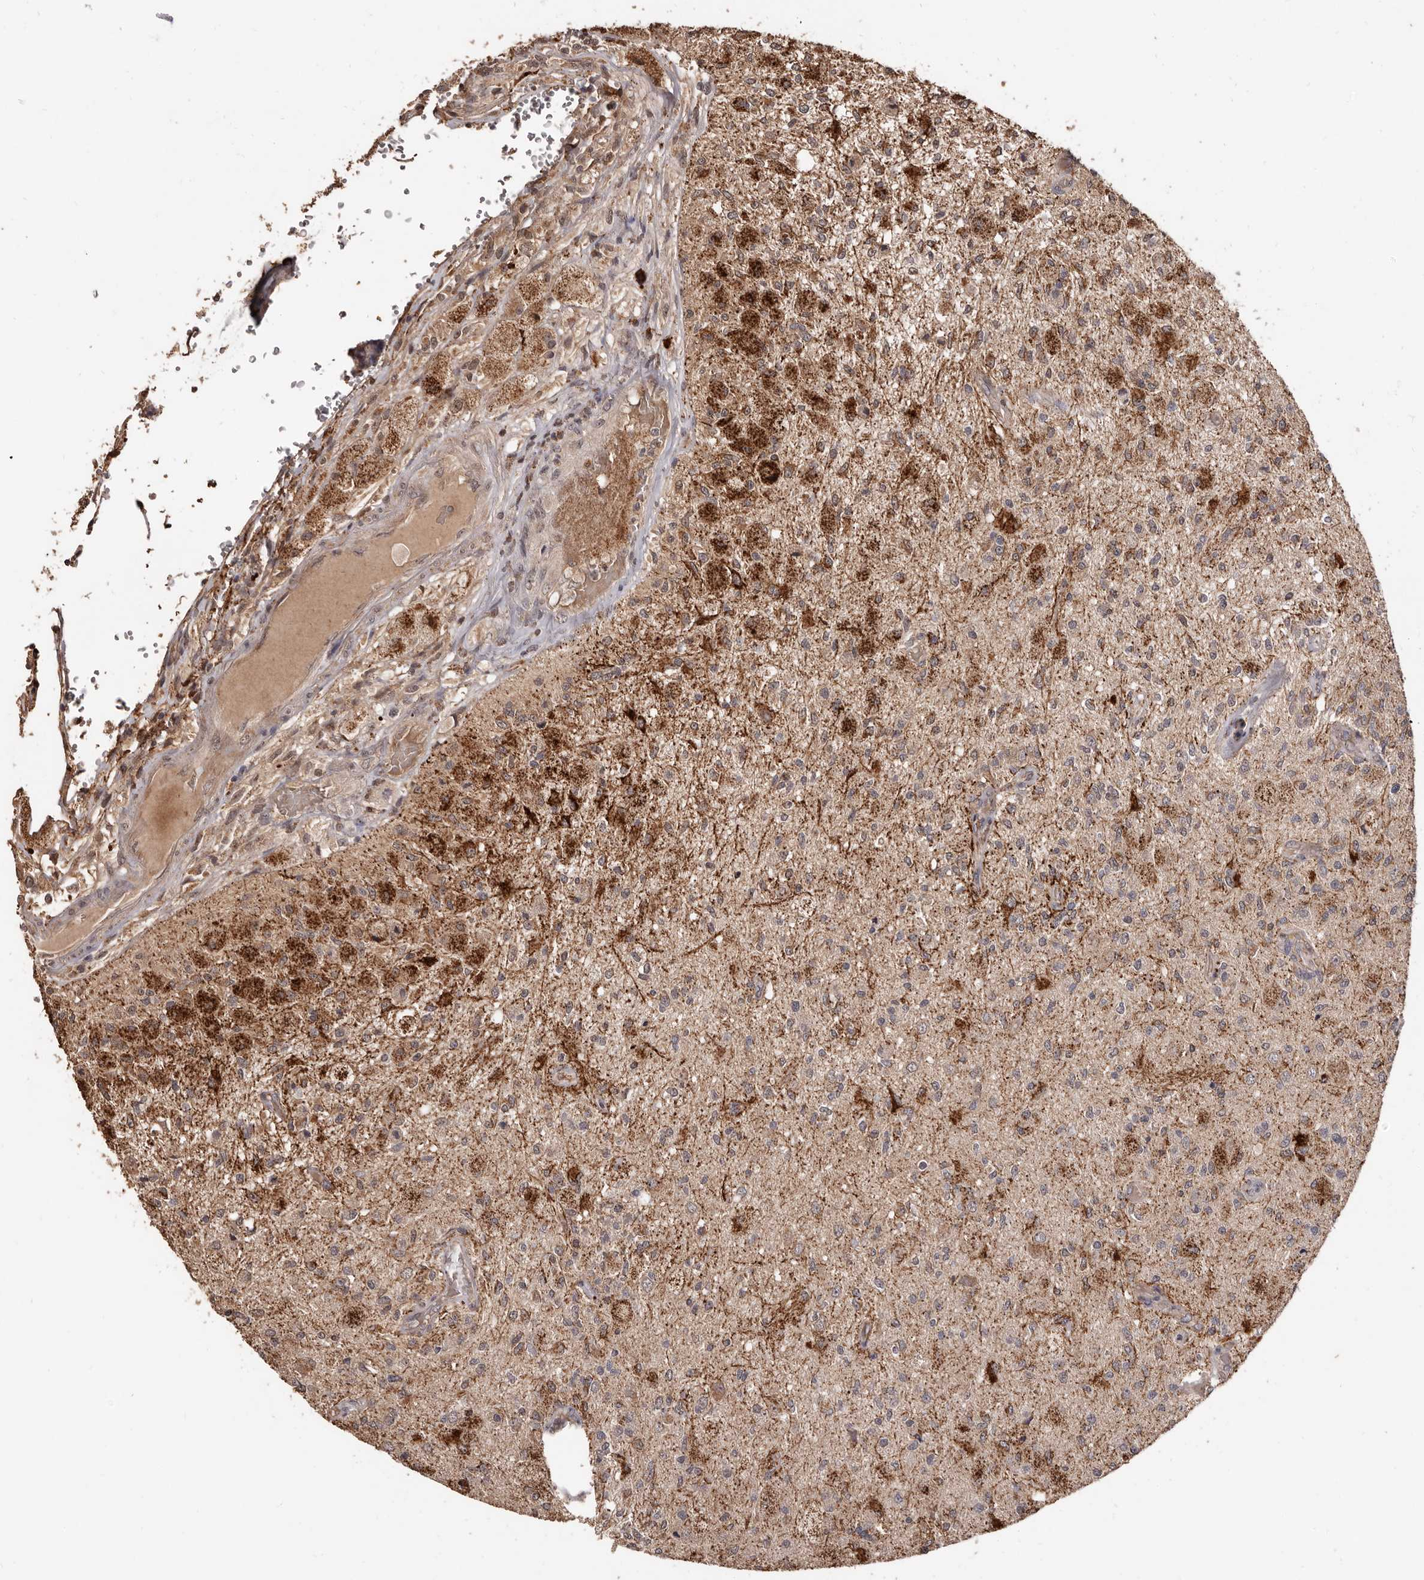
{"staining": {"intensity": "moderate", "quantity": ">75%", "location": "cytoplasmic/membranous"}, "tissue": "glioma", "cell_type": "Tumor cells", "image_type": "cancer", "snomed": [{"axis": "morphology", "description": "Normal tissue, NOS"}, {"axis": "morphology", "description": "Glioma, malignant, High grade"}, {"axis": "topography", "description": "Cerebral cortex"}], "caption": "Immunohistochemistry (IHC) histopathology image of neoplastic tissue: glioma stained using IHC displays medium levels of moderate protein expression localized specifically in the cytoplasmic/membranous of tumor cells, appearing as a cytoplasmic/membranous brown color.", "gene": "AKAP7", "patient": {"sex": "male", "age": 77}}